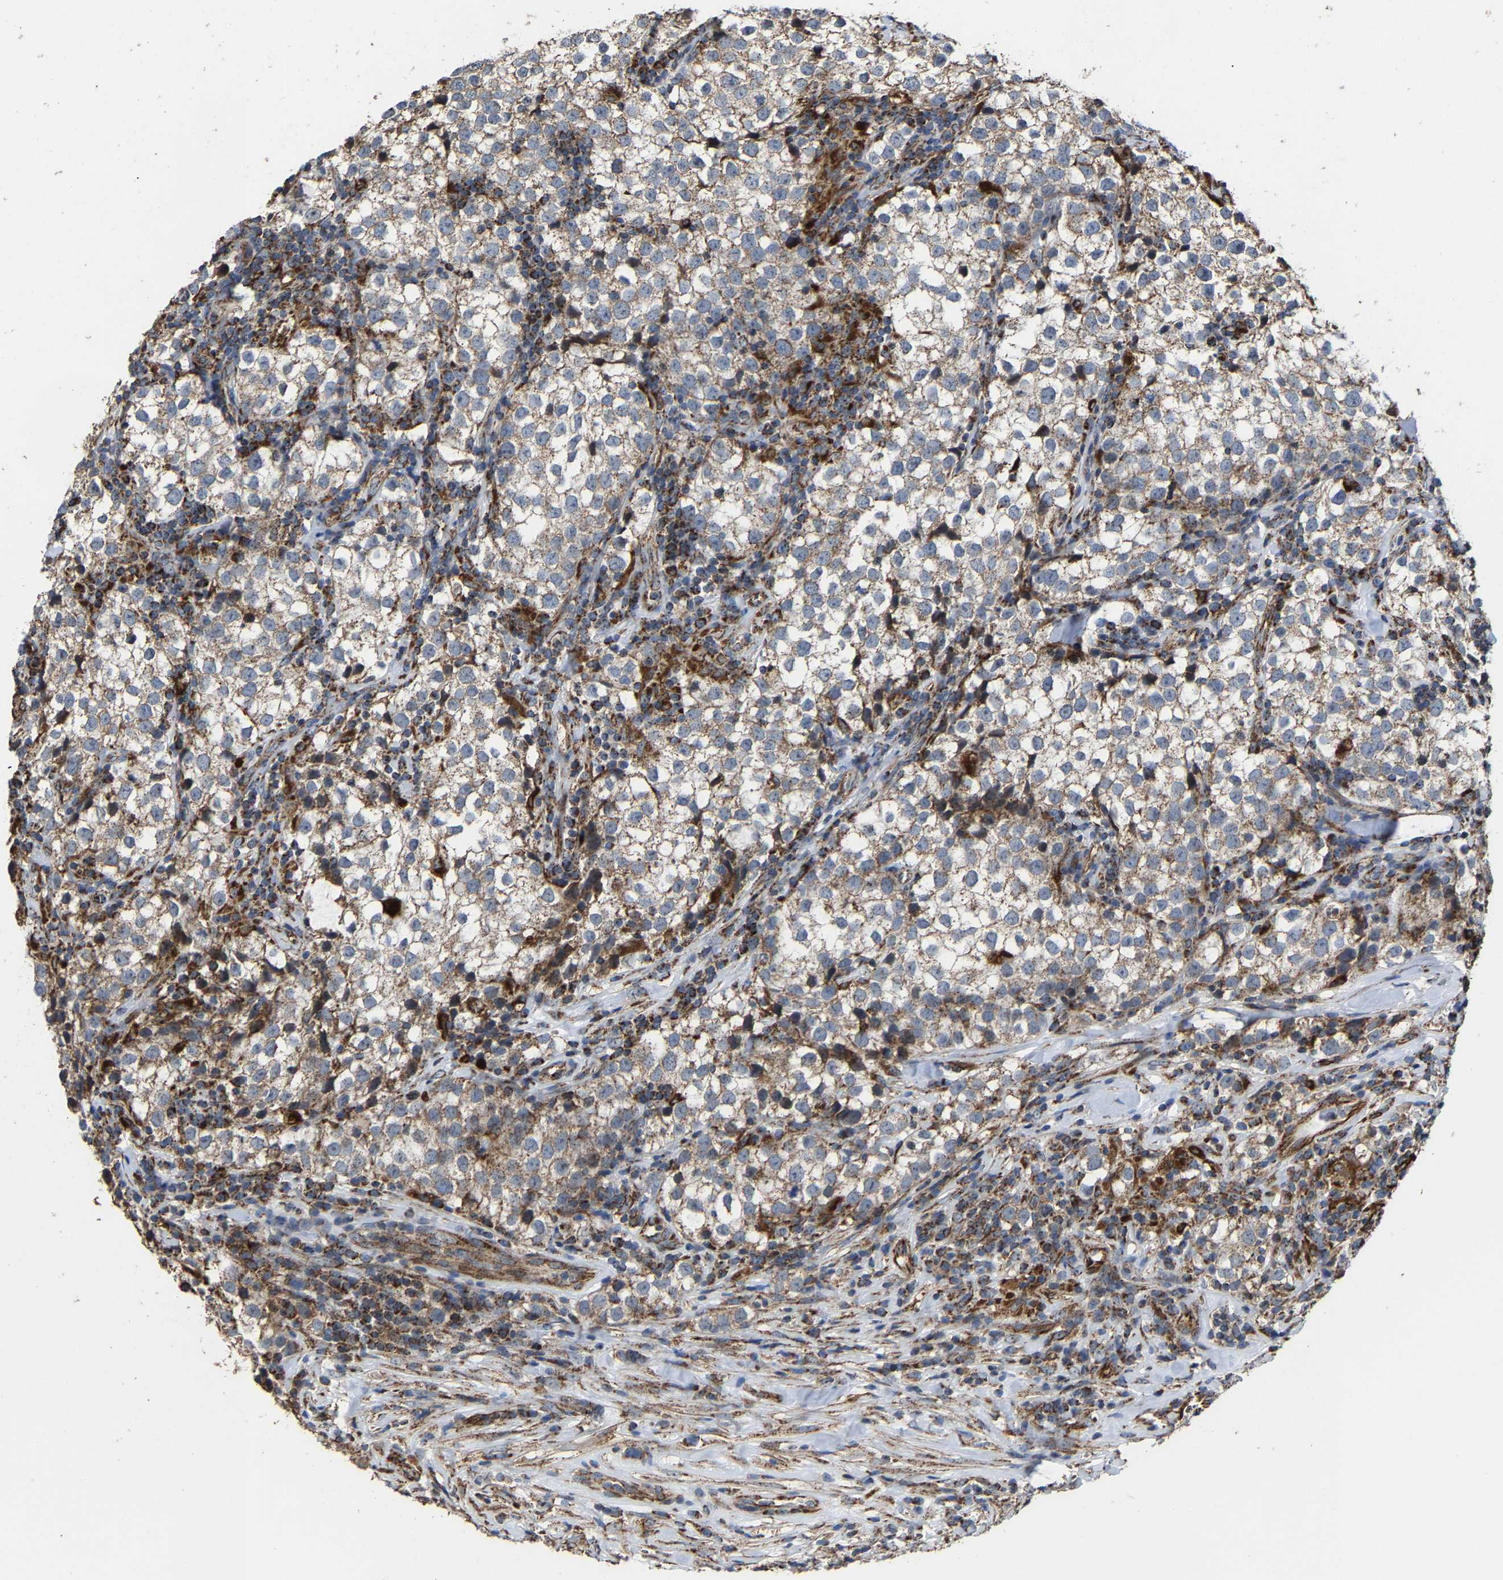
{"staining": {"intensity": "weak", "quantity": "<25%", "location": "cytoplasmic/membranous"}, "tissue": "testis cancer", "cell_type": "Tumor cells", "image_type": "cancer", "snomed": [{"axis": "morphology", "description": "Seminoma, NOS"}, {"axis": "morphology", "description": "Carcinoma, Embryonal, NOS"}, {"axis": "topography", "description": "Testis"}], "caption": "Tumor cells are negative for protein expression in human seminoma (testis).", "gene": "NDUFV3", "patient": {"sex": "male", "age": 36}}